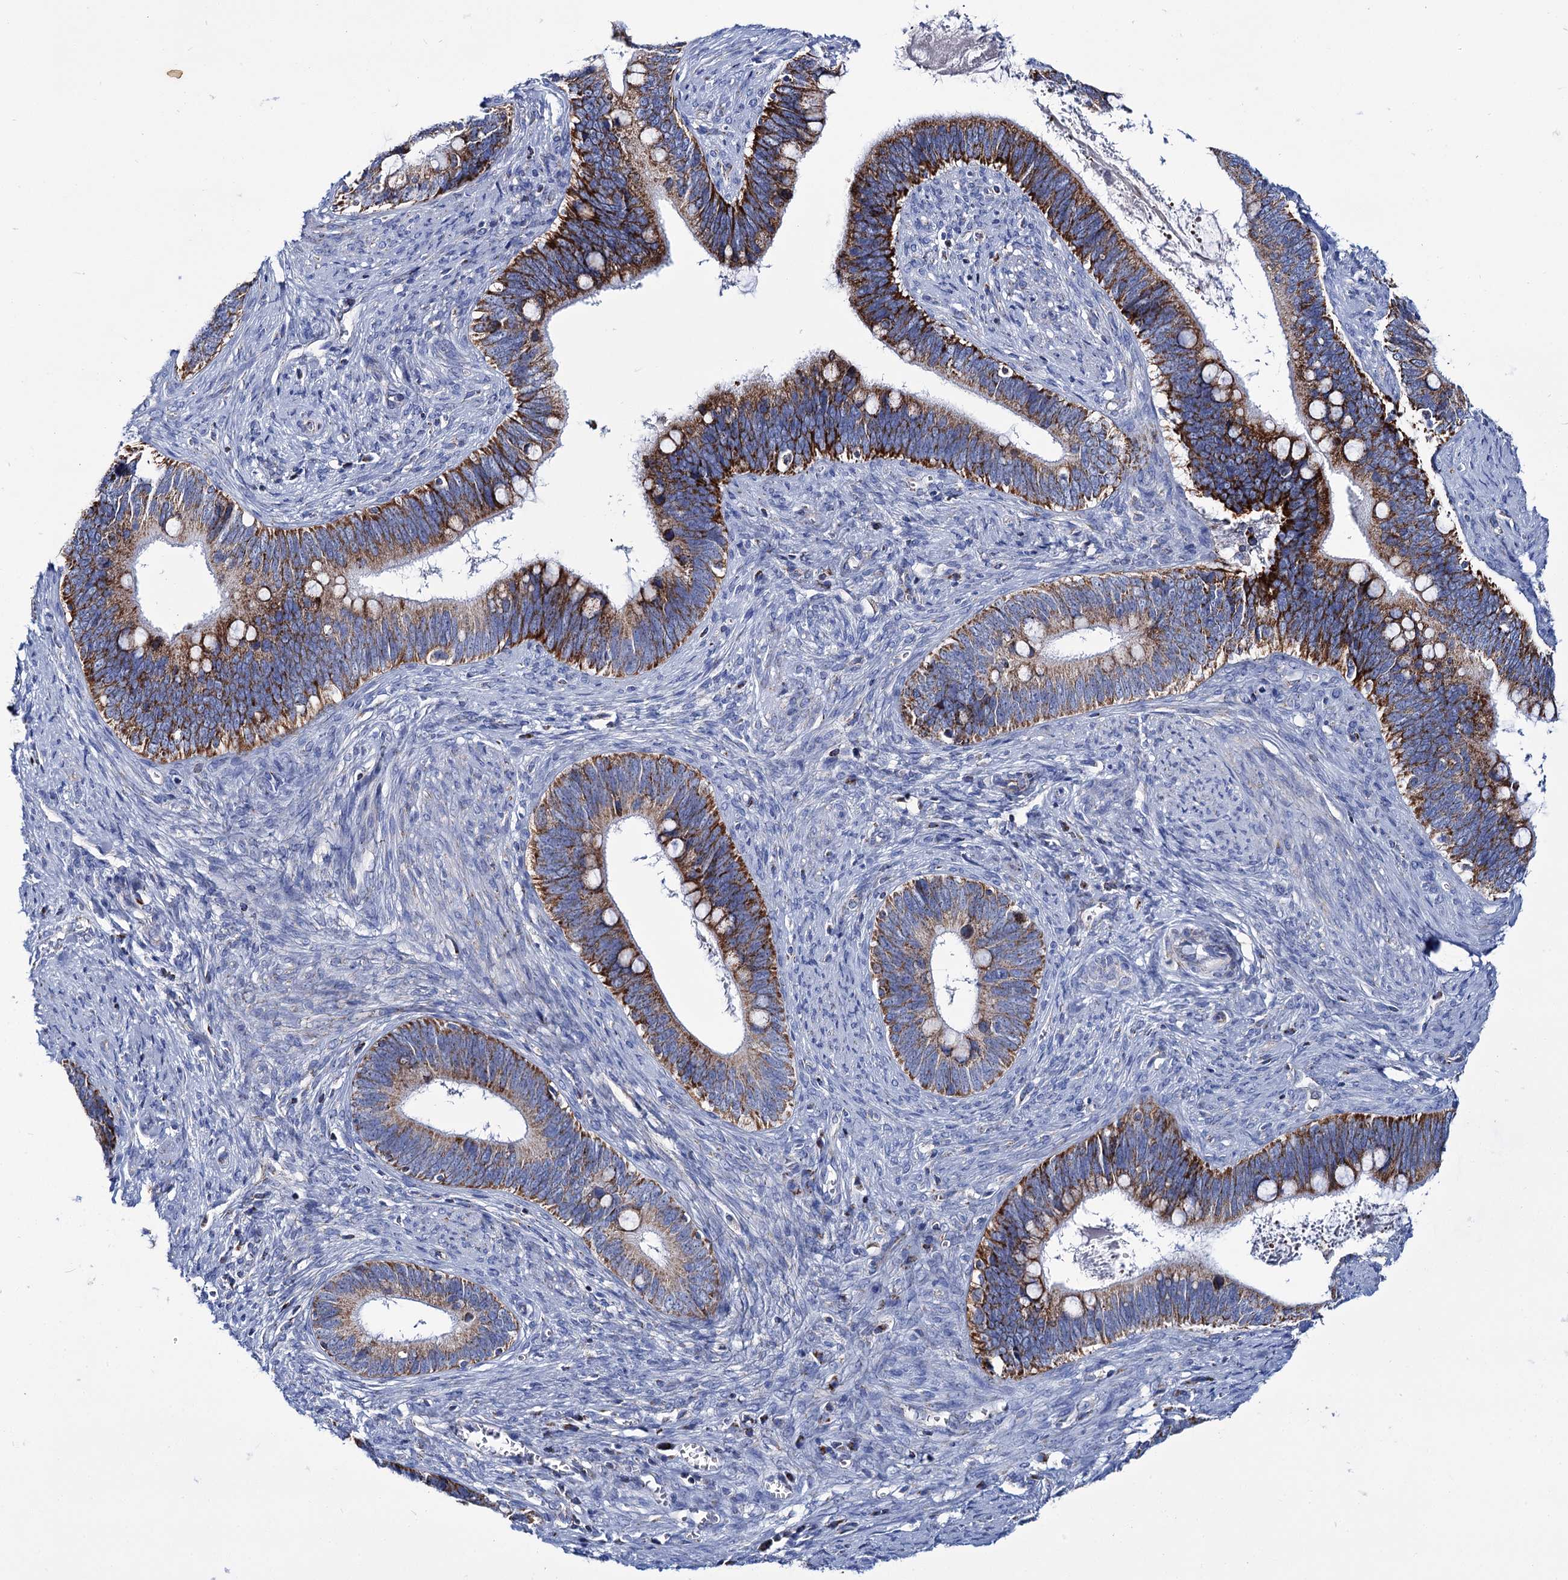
{"staining": {"intensity": "strong", "quantity": ">75%", "location": "cytoplasmic/membranous"}, "tissue": "cervical cancer", "cell_type": "Tumor cells", "image_type": "cancer", "snomed": [{"axis": "morphology", "description": "Adenocarcinoma, NOS"}, {"axis": "topography", "description": "Cervix"}], "caption": "The histopathology image demonstrates immunohistochemical staining of cervical cancer (adenocarcinoma). There is strong cytoplasmic/membranous positivity is appreciated in approximately >75% of tumor cells. The protein of interest is shown in brown color, while the nuclei are stained blue.", "gene": "UBASH3B", "patient": {"sex": "female", "age": 42}}